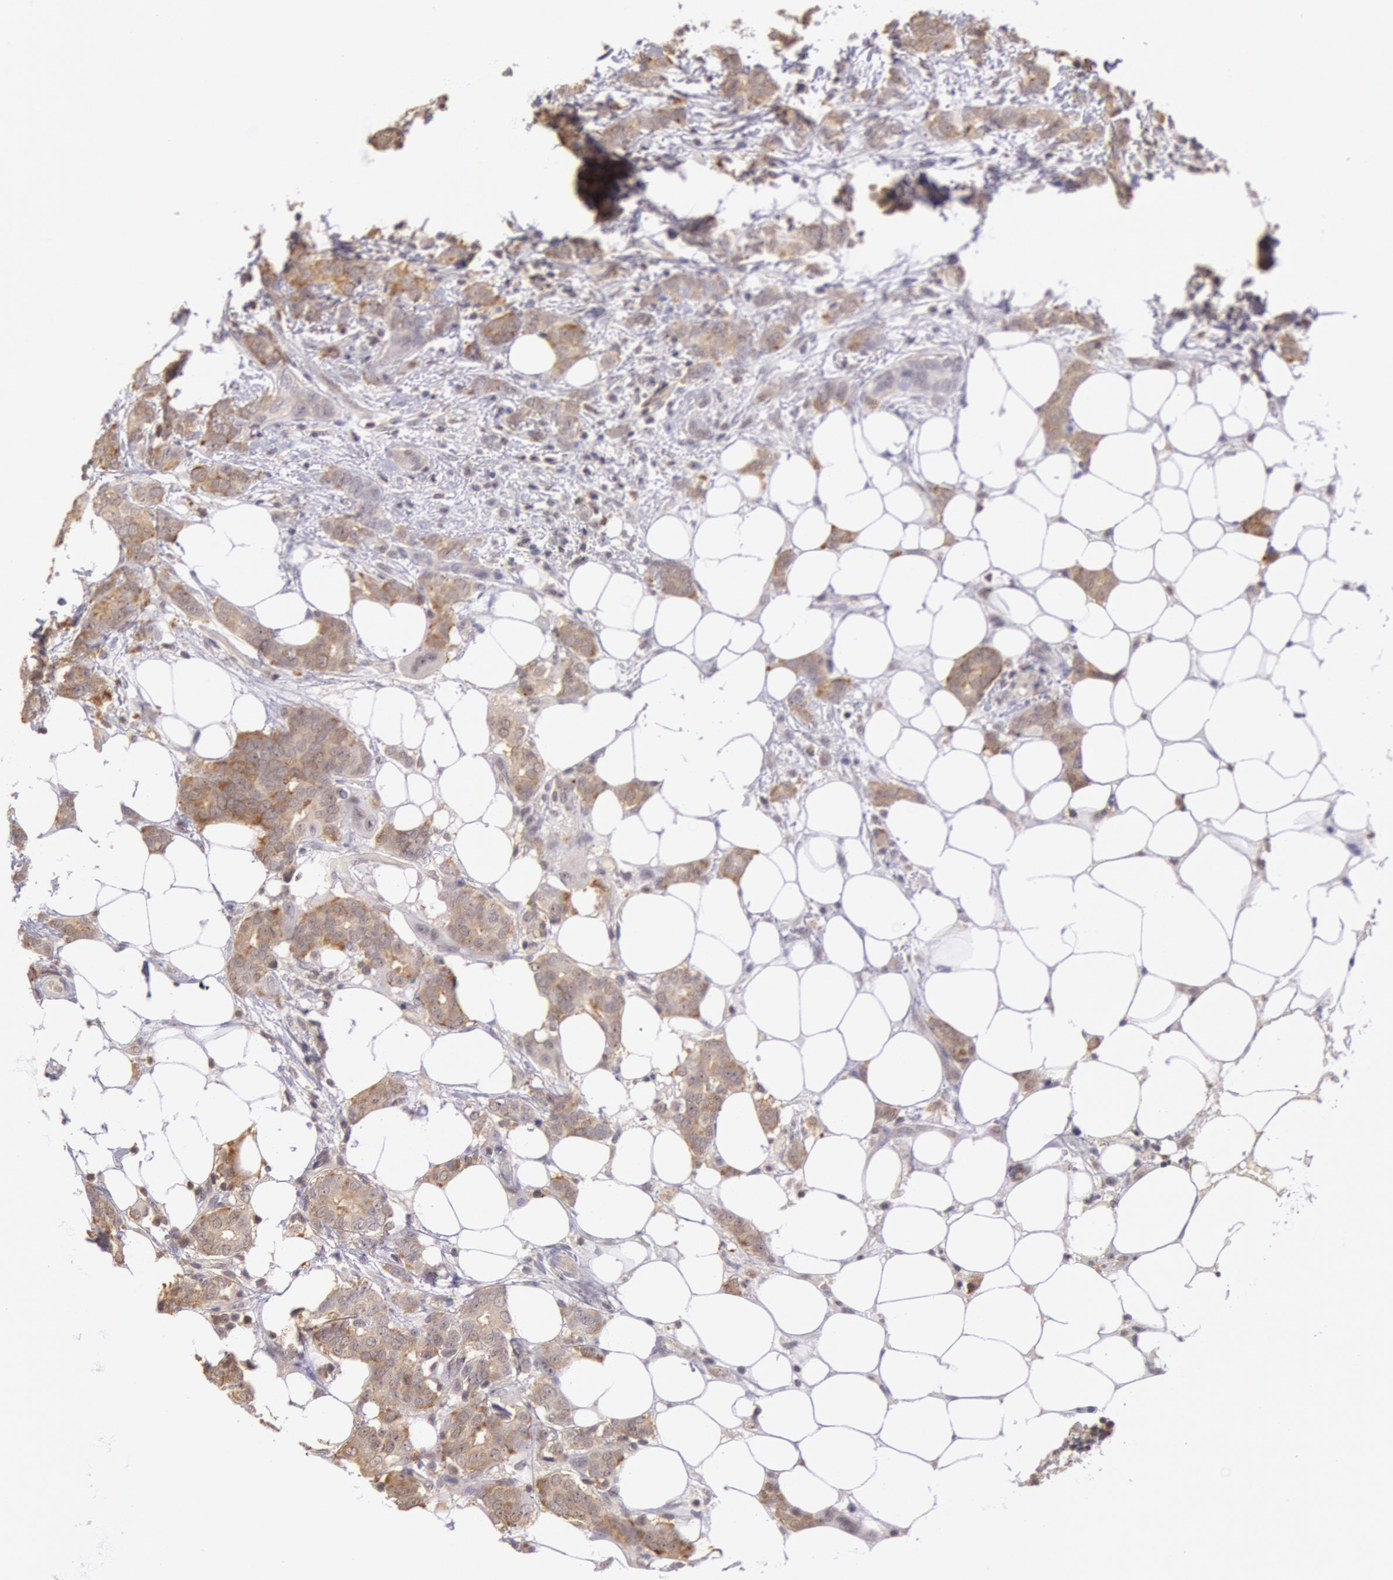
{"staining": {"intensity": "moderate", "quantity": ">75%", "location": "cytoplasmic/membranous"}, "tissue": "breast cancer", "cell_type": "Tumor cells", "image_type": "cancer", "snomed": [{"axis": "morphology", "description": "Duct carcinoma"}, {"axis": "topography", "description": "Breast"}], "caption": "Protein analysis of invasive ductal carcinoma (breast) tissue demonstrates moderate cytoplasmic/membranous expression in approximately >75% of tumor cells.", "gene": "HIF1A", "patient": {"sex": "female", "age": 53}}